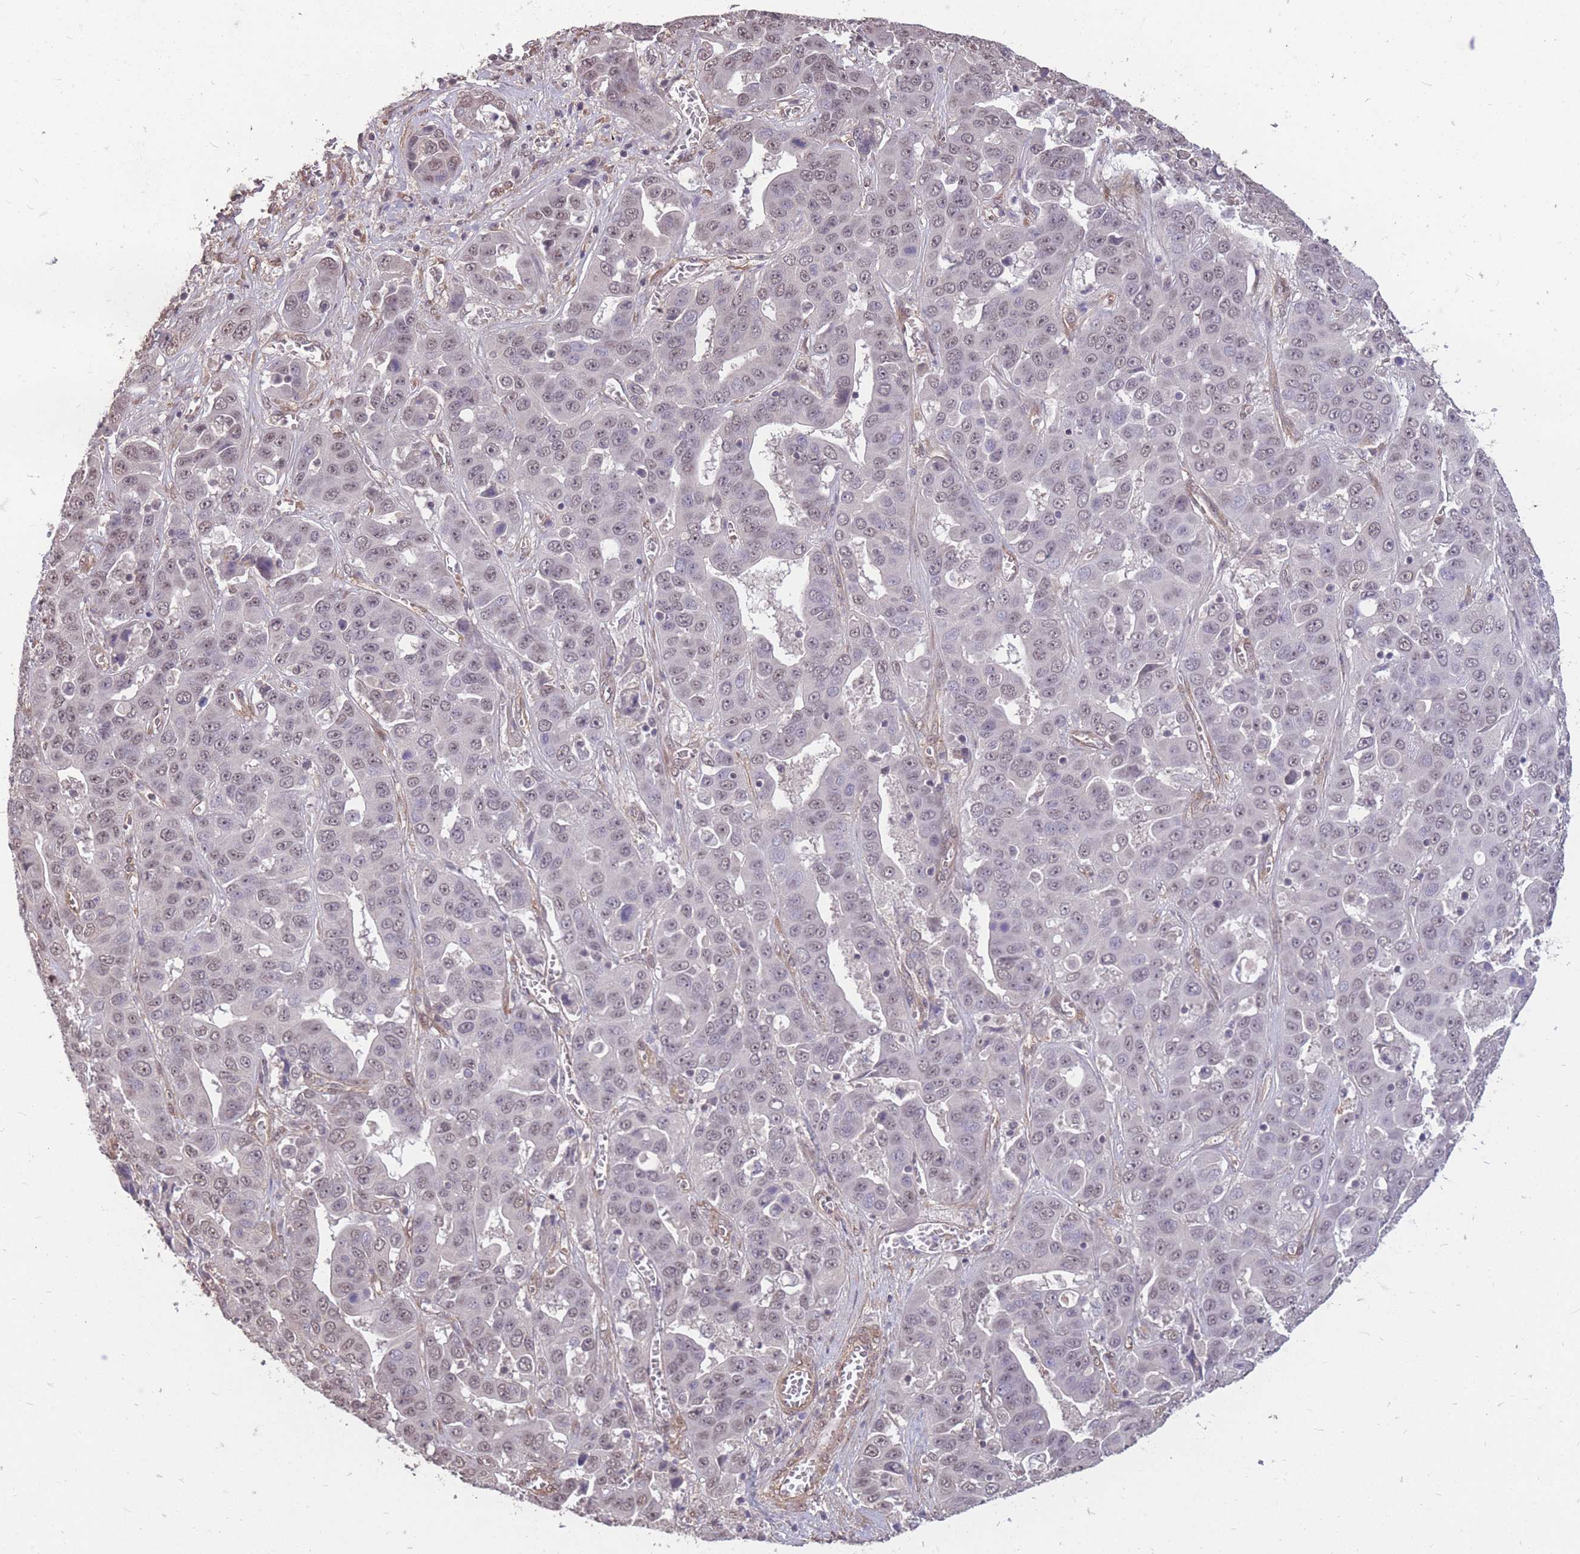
{"staining": {"intensity": "negative", "quantity": "none", "location": "none"}, "tissue": "liver cancer", "cell_type": "Tumor cells", "image_type": "cancer", "snomed": [{"axis": "morphology", "description": "Cholangiocarcinoma"}, {"axis": "topography", "description": "Liver"}], "caption": "The immunohistochemistry image has no significant expression in tumor cells of cholangiocarcinoma (liver) tissue.", "gene": "DYNC1LI2", "patient": {"sex": "female", "age": 52}}